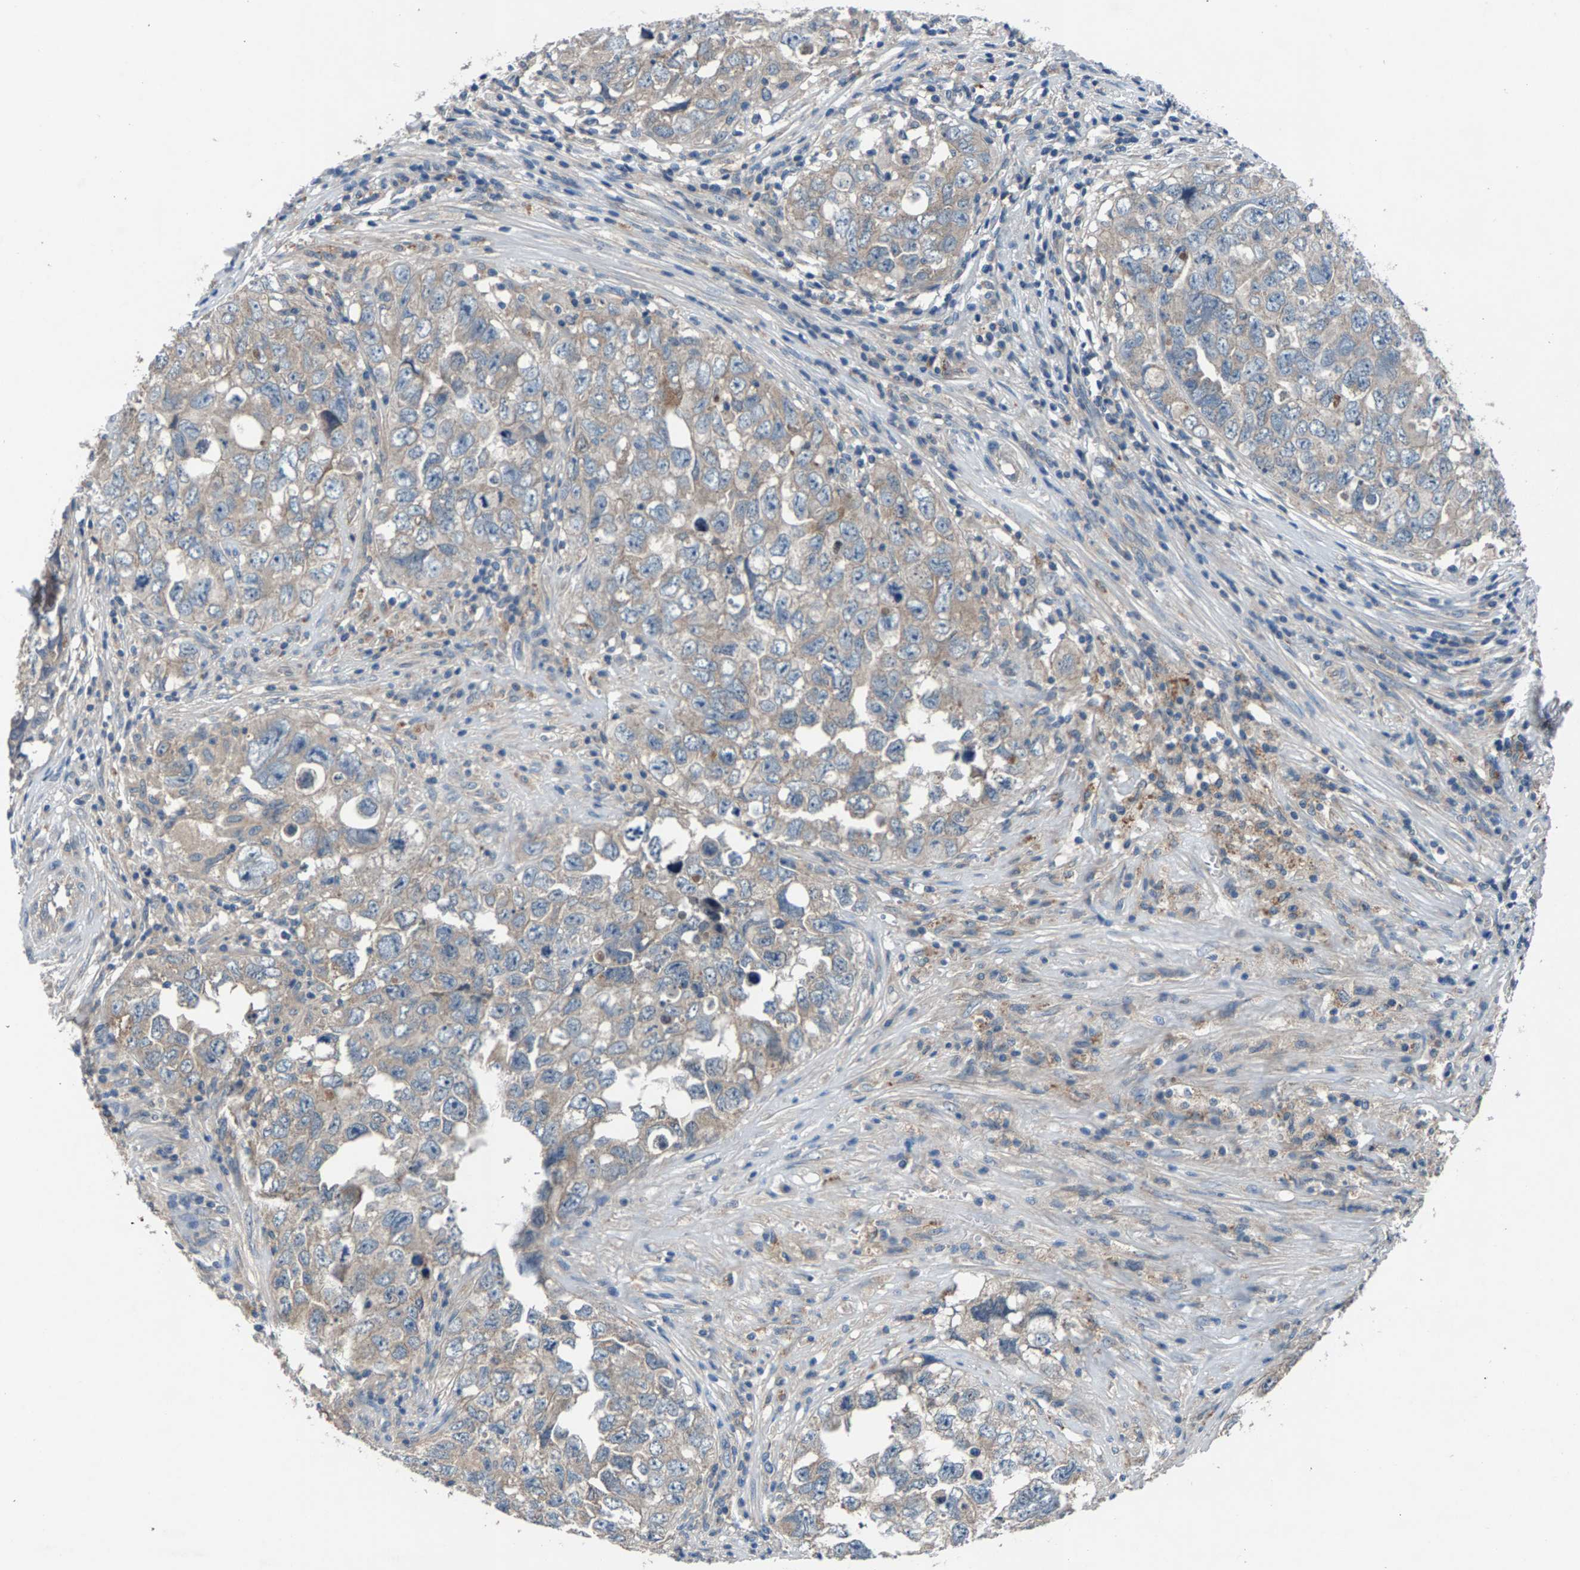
{"staining": {"intensity": "weak", "quantity": "<25%", "location": "cytoplasmic/membranous"}, "tissue": "testis cancer", "cell_type": "Tumor cells", "image_type": "cancer", "snomed": [{"axis": "morphology", "description": "Seminoma, NOS"}, {"axis": "morphology", "description": "Carcinoma, Embryonal, NOS"}, {"axis": "topography", "description": "Testis"}], "caption": "Human testis cancer stained for a protein using immunohistochemistry demonstrates no staining in tumor cells.", "gene": "PRXL2C", "patient": {"sex": "male", "age": 43}}